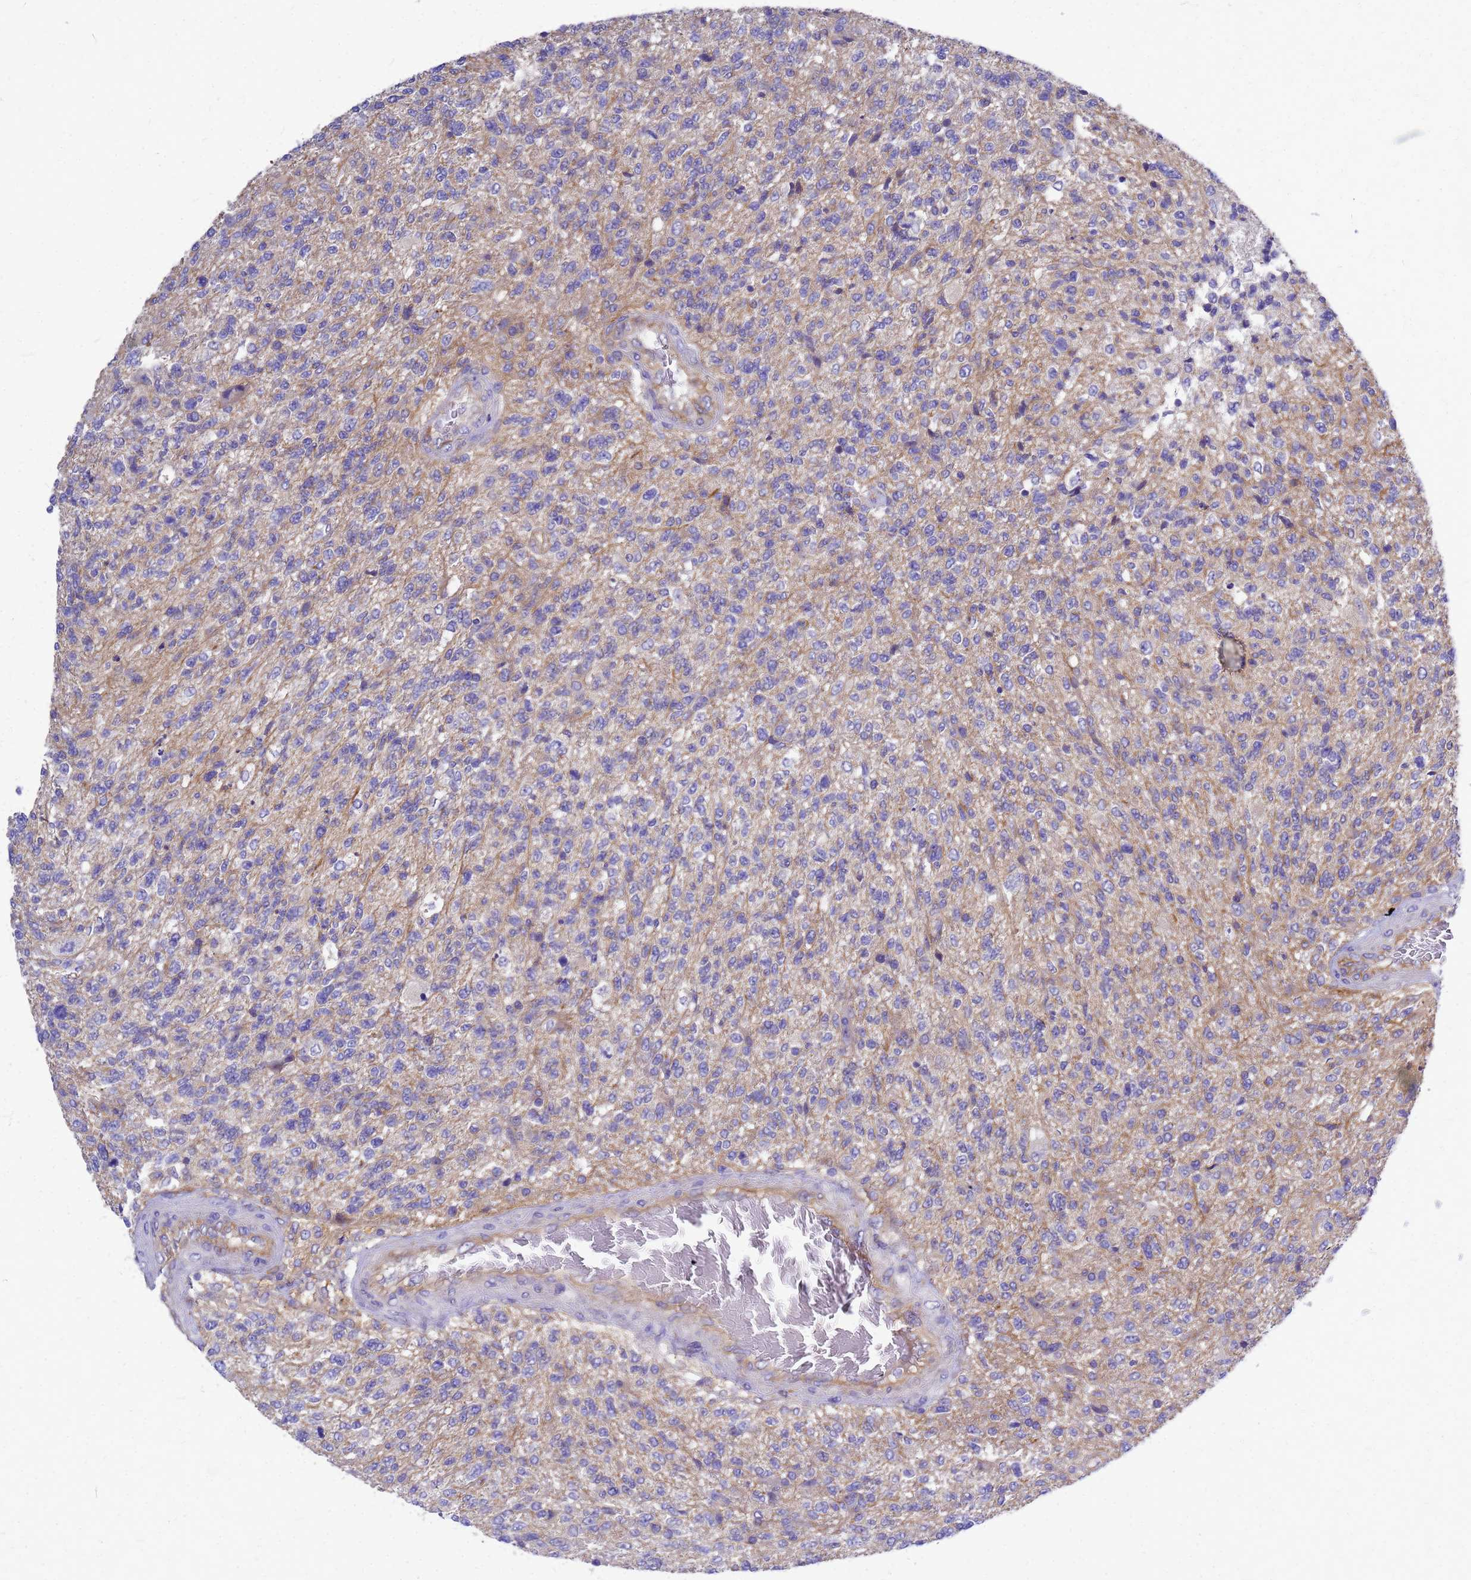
{"staining": {"intensity": "moderate", "quantity": "<25%", "location": "cytoplasmic/membranous"}, "tissue": "glioma", "cell_type": "Tumor cells", "image_type": "cancer", "snomed": [{"axis": "morphology", "description": "Glioma, malignant, High grade"}, {"axis": "topography", "description": "Brain"}], "caption": "Protein expression by immunohistochemistry exhibits moderate cytoplasmic/membranous staining in approximately <25% of tumor cells in glioma. The staining was performed using DAB to visualize the protein expression in brown, while the nuclei were stained in blue with hematoxylin (Magnification: 20x).", "gene": "FBXW5", "patient": {"sex": "male", "age": 56}}